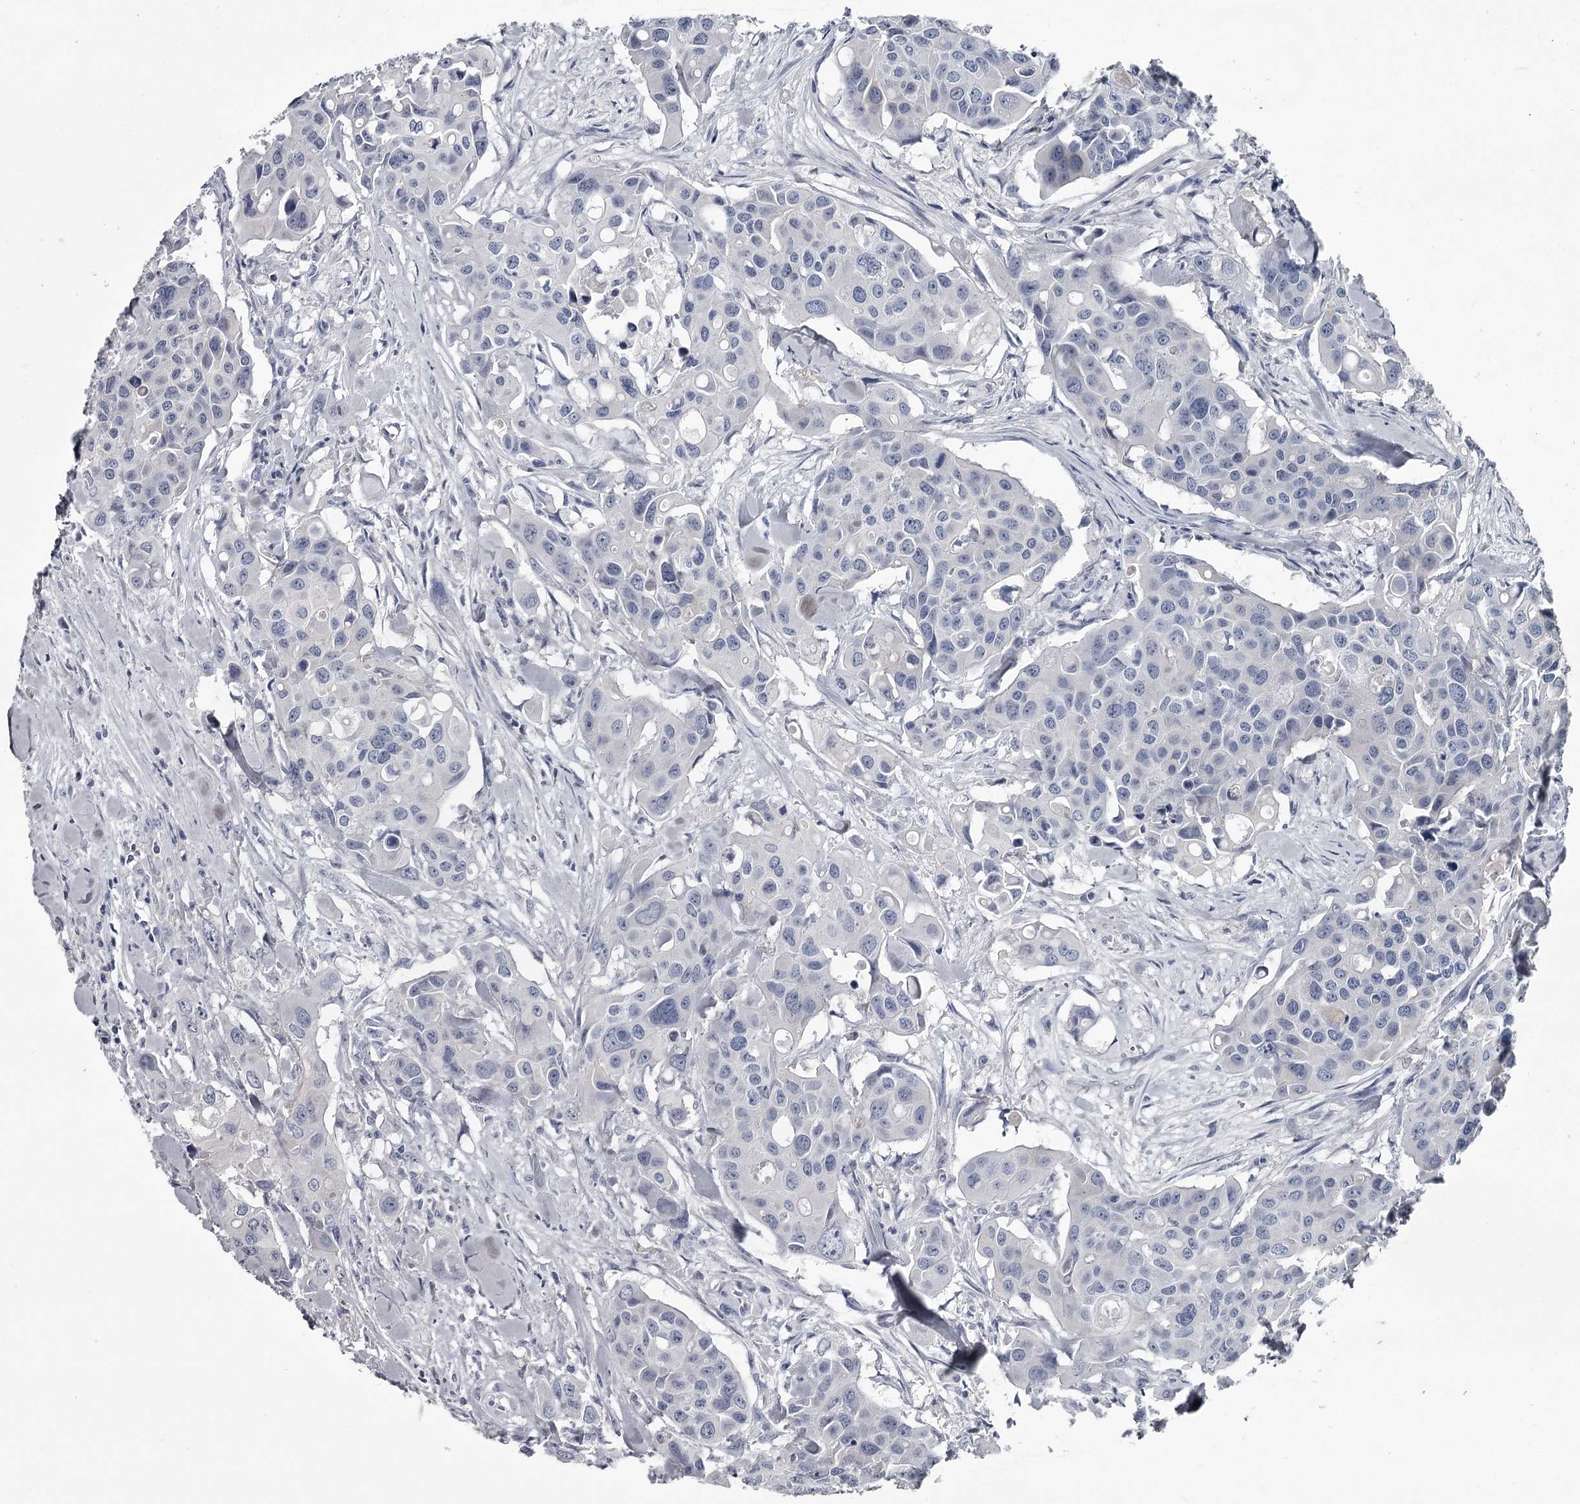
{"staining": {"intensity": "negative", "quantity": "none", "location": "none"}, "tissue": "colorectal cancer", "cell_type": "Tumor cells", "image_type": "cancer", "snomed": [{"axis": "morphology", "description": "Adenocarcinoma, NOS"}, {"axis": "topography", "description": "Colon"}], "caption": "Tumor cells show no significant protein positivity in colorectal cancer (adenocarcinoma). Nuclei are stained in blue.", "gene": "DAO", "patient": {"sex": "male", "age": 77}}